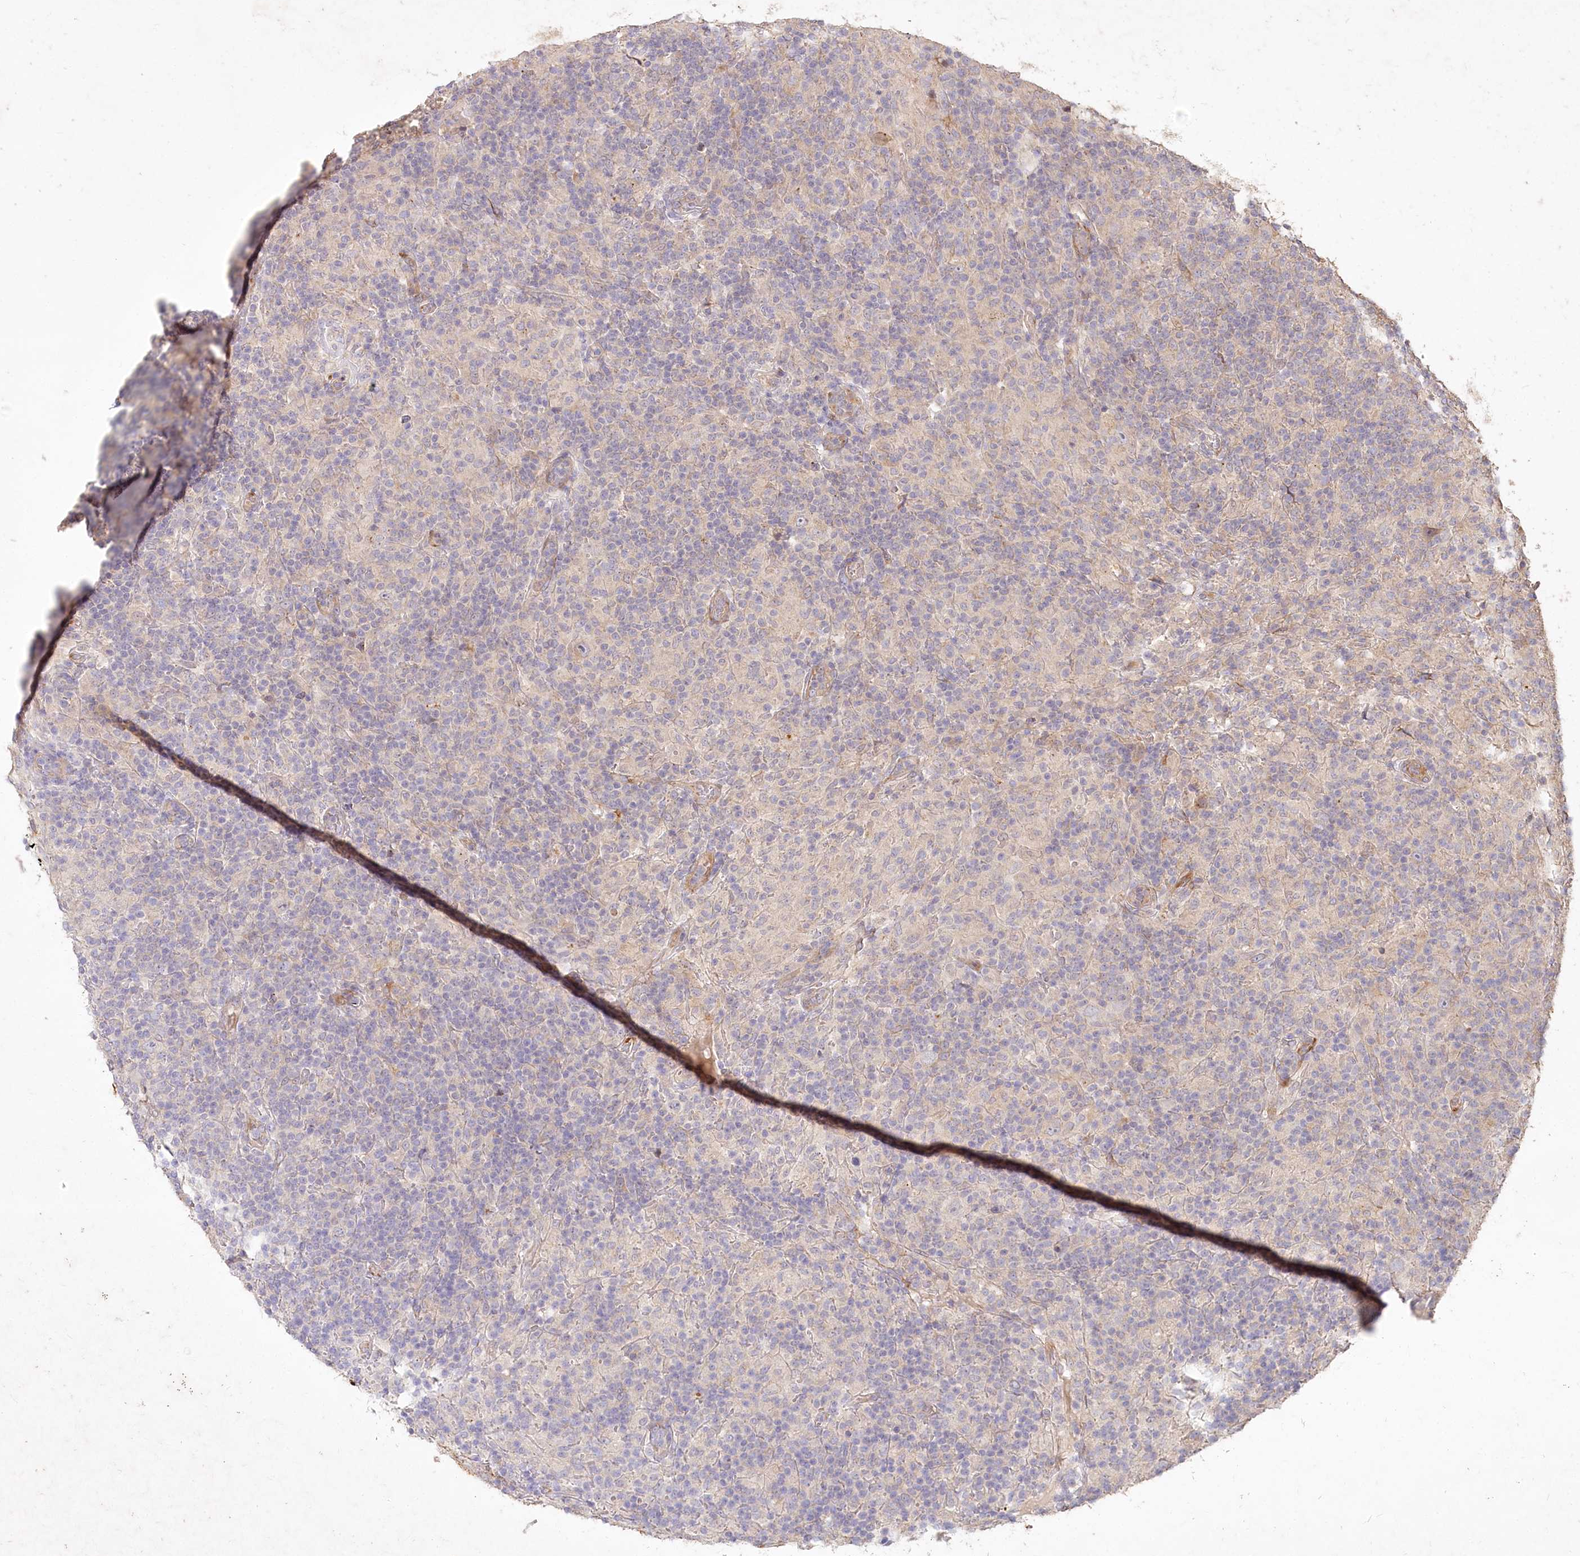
{"staining": {"intensity": "negative", "quantity": "none", "location": "none"}, "tissue": "lymphoma", "cell_type": "Tumor cells", "image_type": "cancer", "snomed": [{"axis": "morphology", "description": "Hodgkin's disease, NOS"}, {"axis": "topography", "description": "Lymph node"}], "caption": "Lymphoma stained for a protein using immunohistochemistry (IHC) demonstrates no staining tumor cells.", "gene": "IRAK1BP1", "patient": {"sex": "male", "age": 70}}